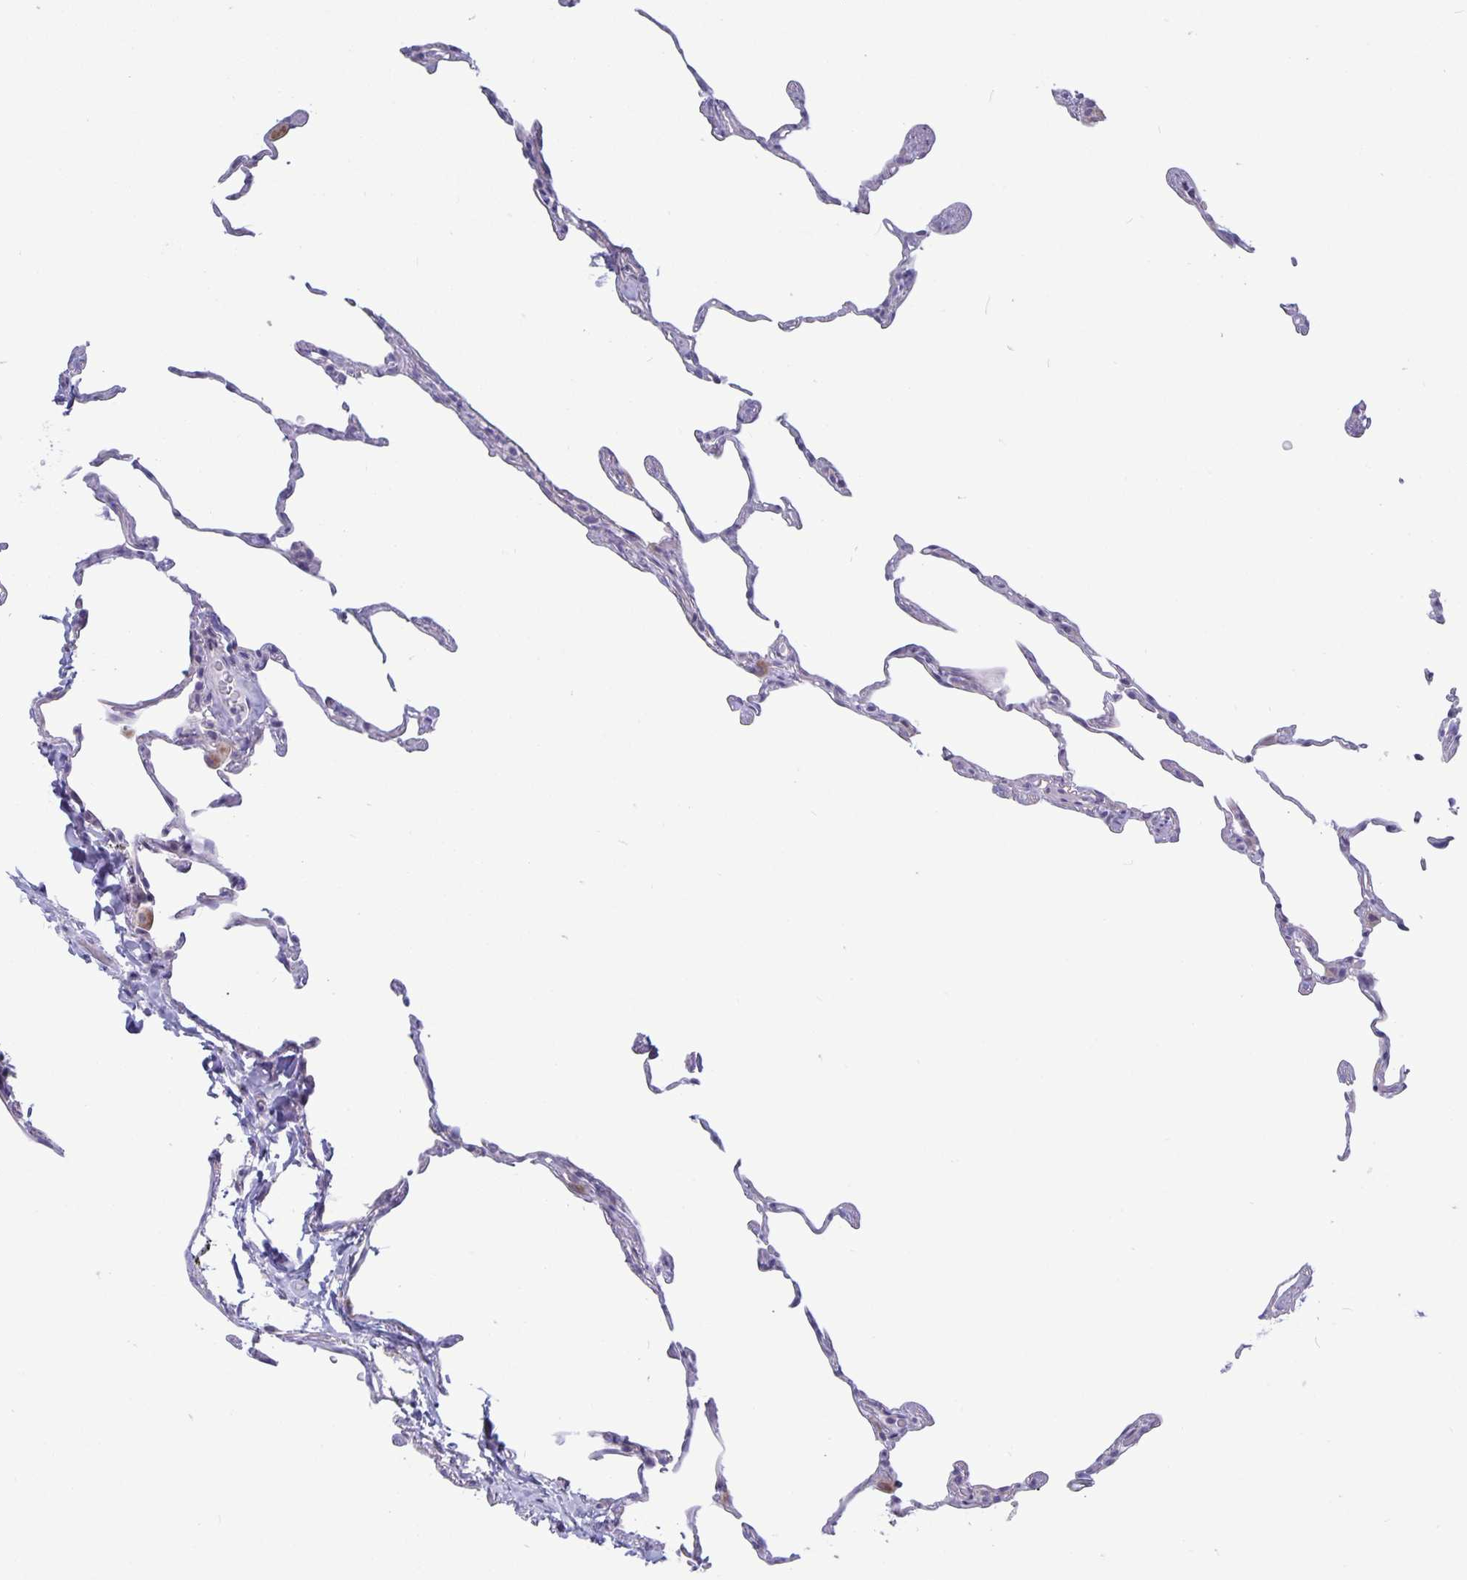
{"staining": {"intensity": "negative", "quantity": "none", "location": "none"}, "tissue": "lung", "cell_type": "Alveolar cells", "image_type": "normal", "snomed": [{"axis": "morphology", "description": "Normal tissue, NOS"}, {"axis": "topography", "description": "Lung"}], "caption": "Photomicrograph shows no protein staining in alveolar cells of unremarkable lung. (Brightfield microscopy of DAB IHC at high magnification).", "gene": "PLCB3", "patient": {"sex": "female", "age": 57}}